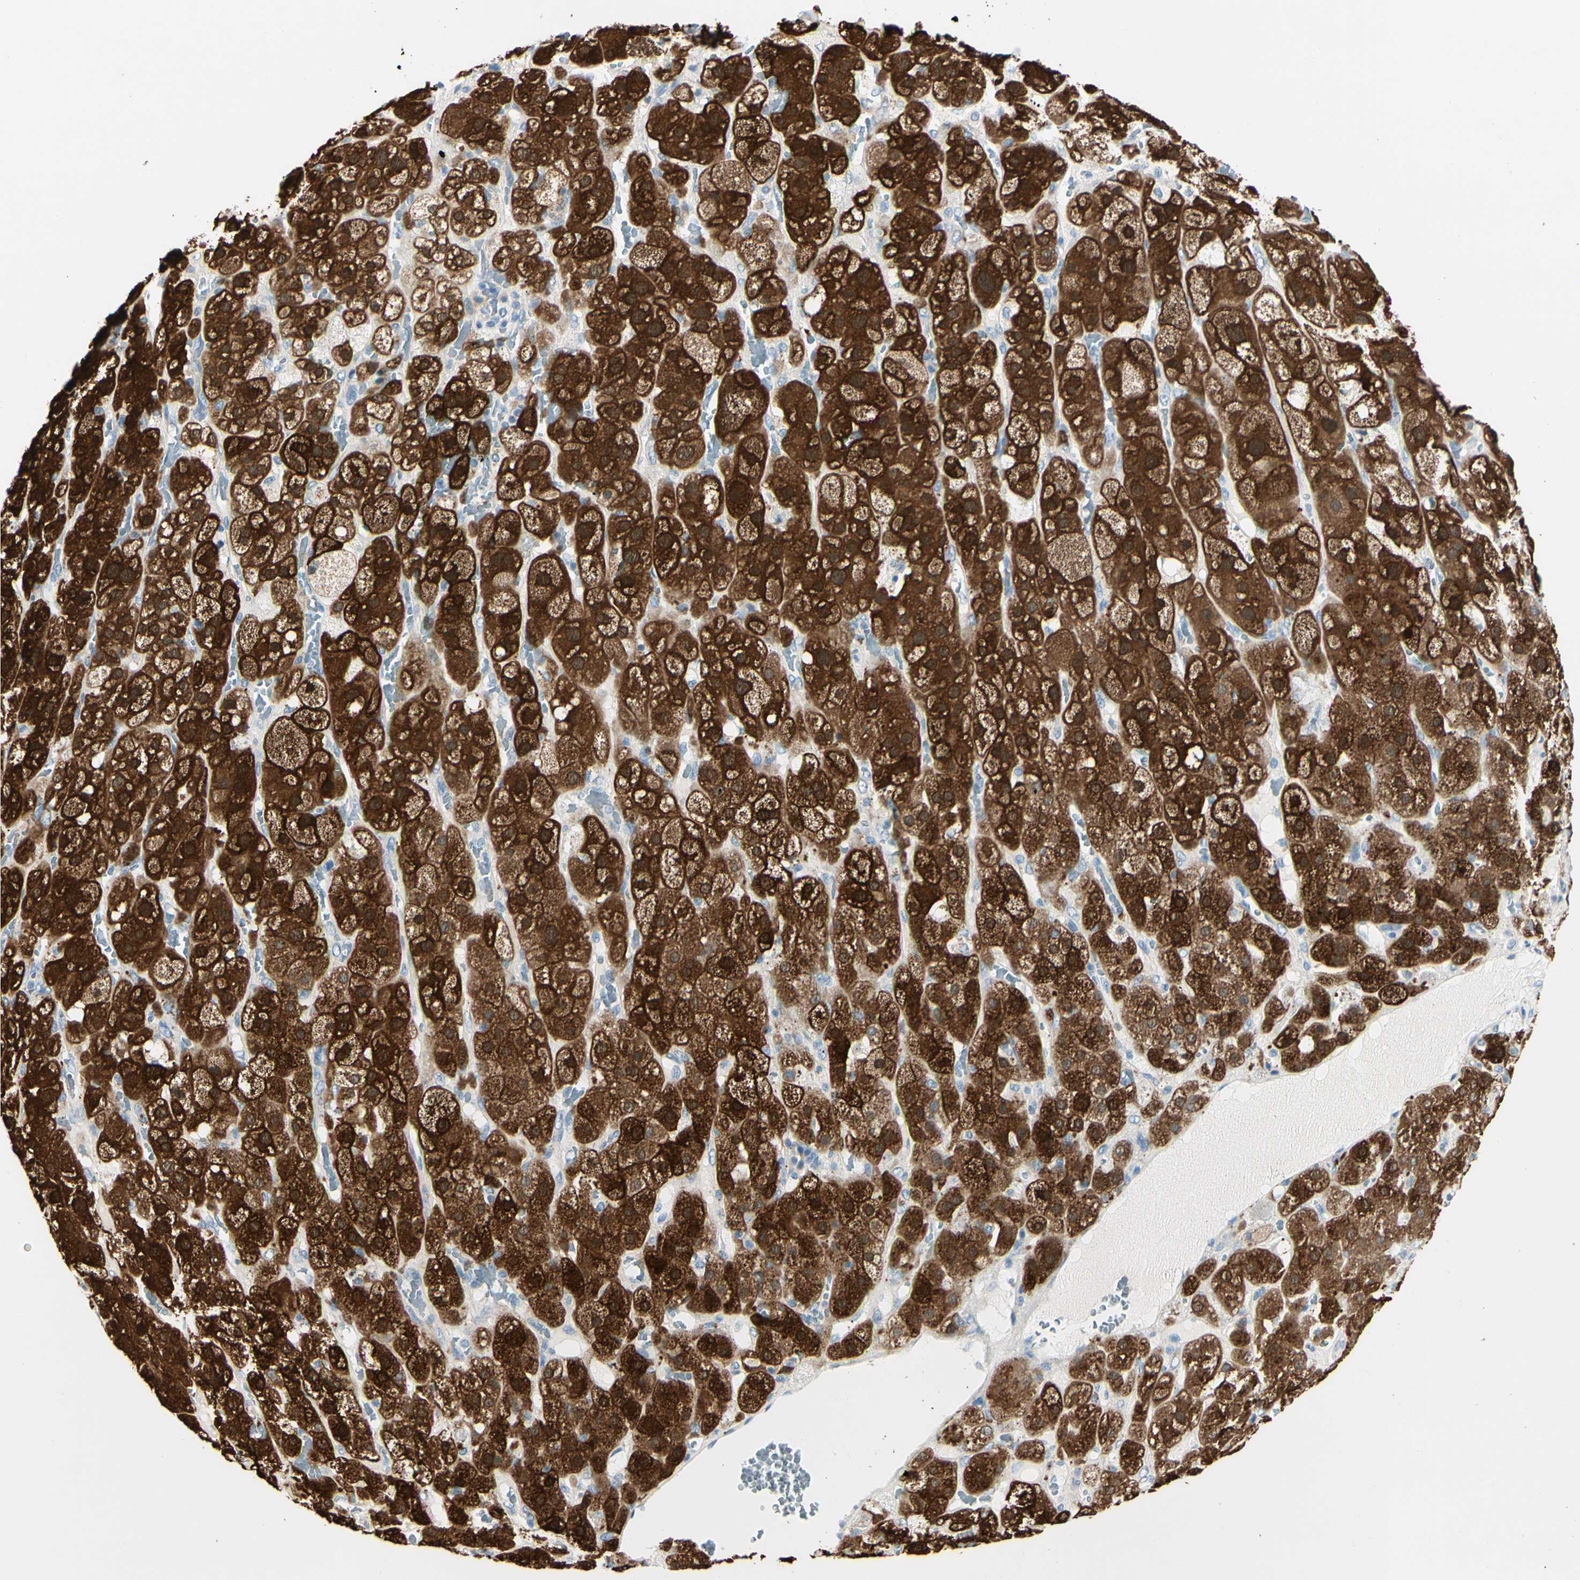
{"staining": {"intensity": "strong", "quantity": ">75%", "location": "cytoplasmic/membranous,nuclear"}, "tissue": "adrenal gland", "cell_type": "Glandular cells", "image_type": "normal", "snomed": [{"axis": "morphology", "description": "Normal tissue, NOS"}, {"axis": "topography", "description": "Adrenal gland"}], "caption": "DAB (3,3'-diaminobenzidine) immunohistochemical staining of benign human adrenal gland displays strong cytoplasmic/membranous,nuclear protein staining in about >75% of glandular cells.", "gene": "PEBP1", "patient": {"sex": "female", "age": 47}}